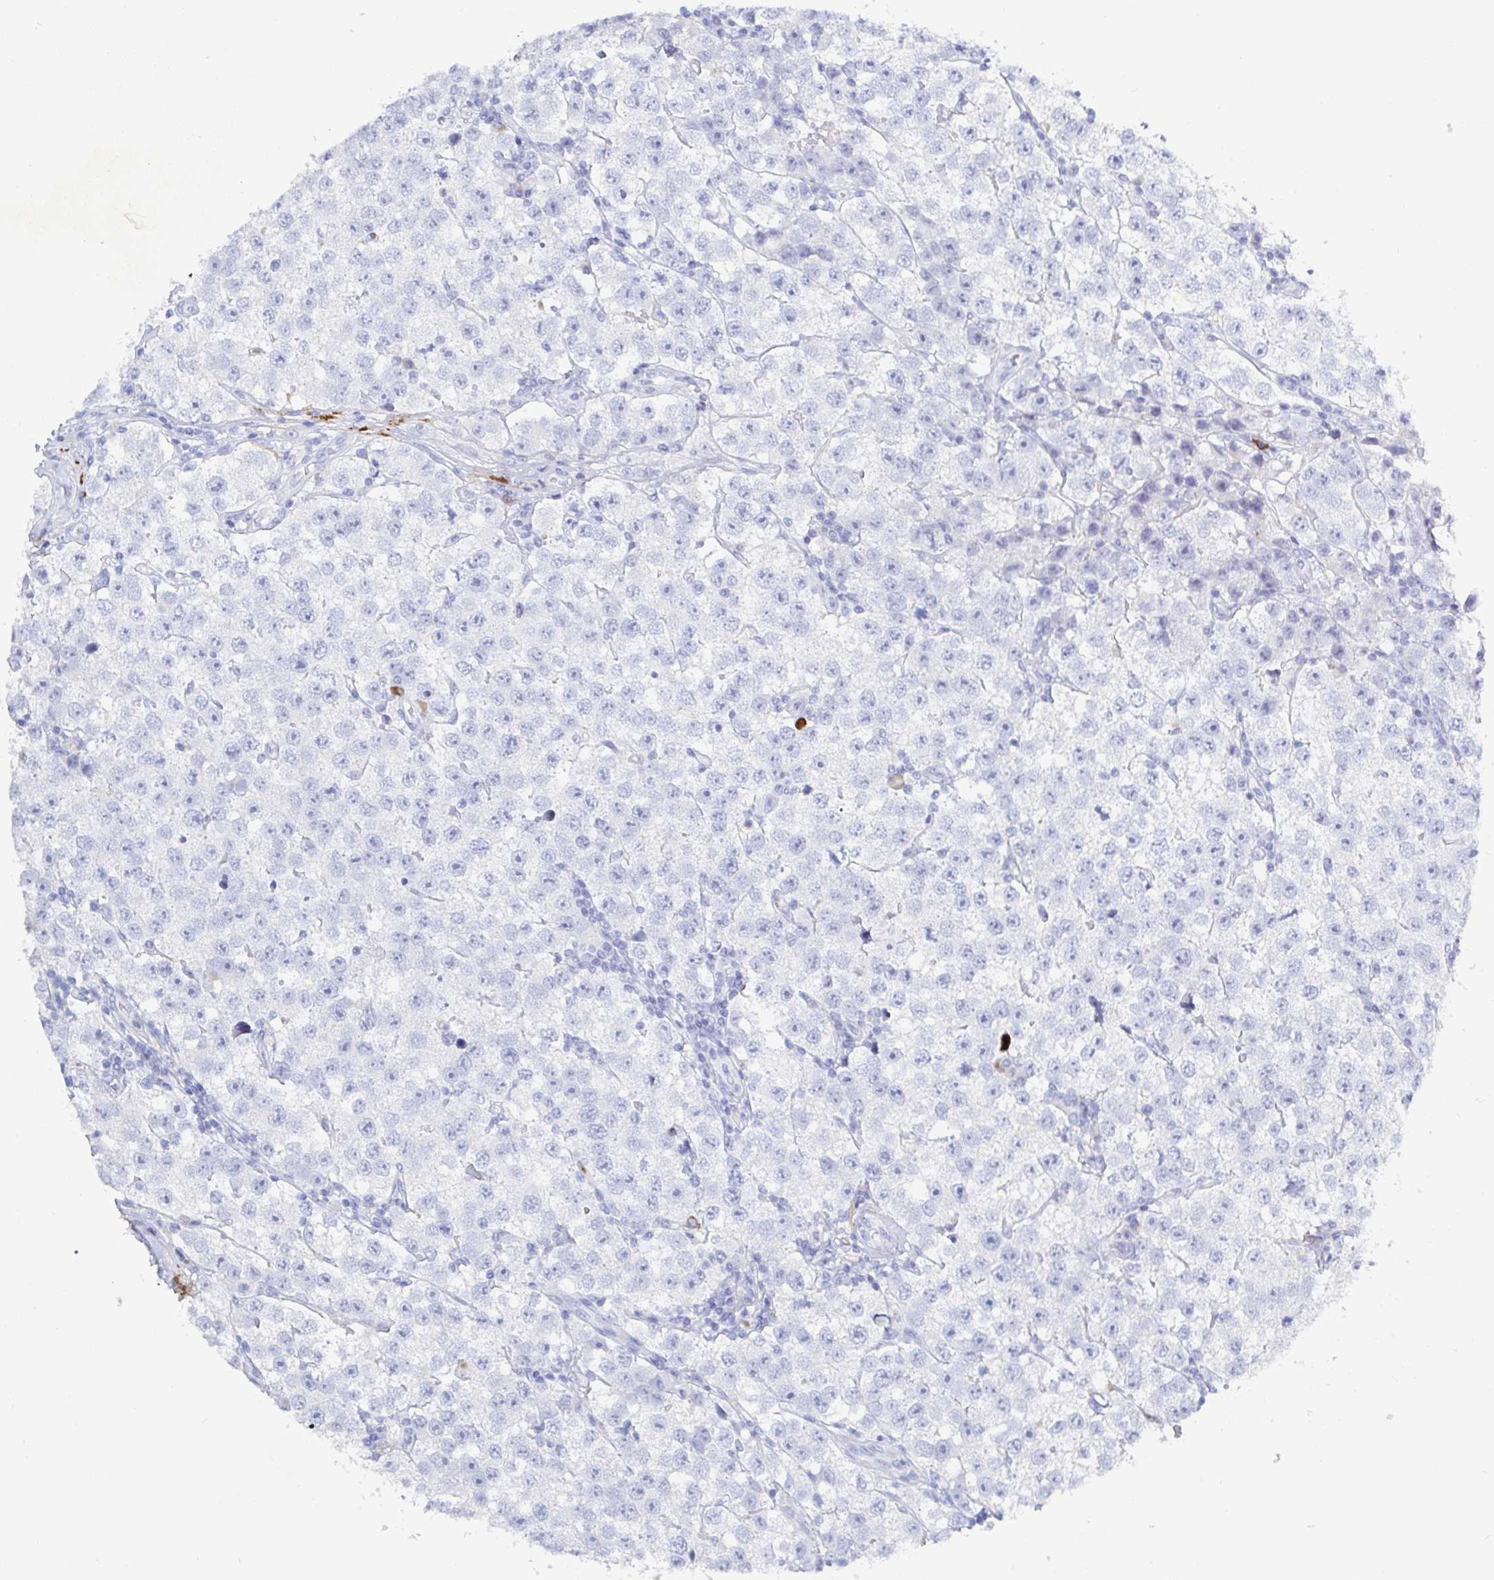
{"staining": {"intensity": "negative", "quantity": "none", "location": "none"}, "tissue": "testis cancer", "cell_type": "Tumor cells", "image_type": "cancer", "snomed": [{"axis": "morphology", "description": "Seminoma, NOS"}, {"axis": "topography", "description": "Testis"}], "caption": "Immunohistochemistry (IHC) photomicrograph of neoplastic tissue: human testis cancer stained with DAB (3,3'-diaminobenzidine) demonstrates no significant protein staining in tumor cells. The staining was performed using DAB (3,3'-diaminobenzidine) to visualize the protein expression in brown, while the nuclei were stained in blue with hematoxylin (Magnification: 20x).", "gene": "OR2A4", "patient": {"sex": "male", "age": 34}}